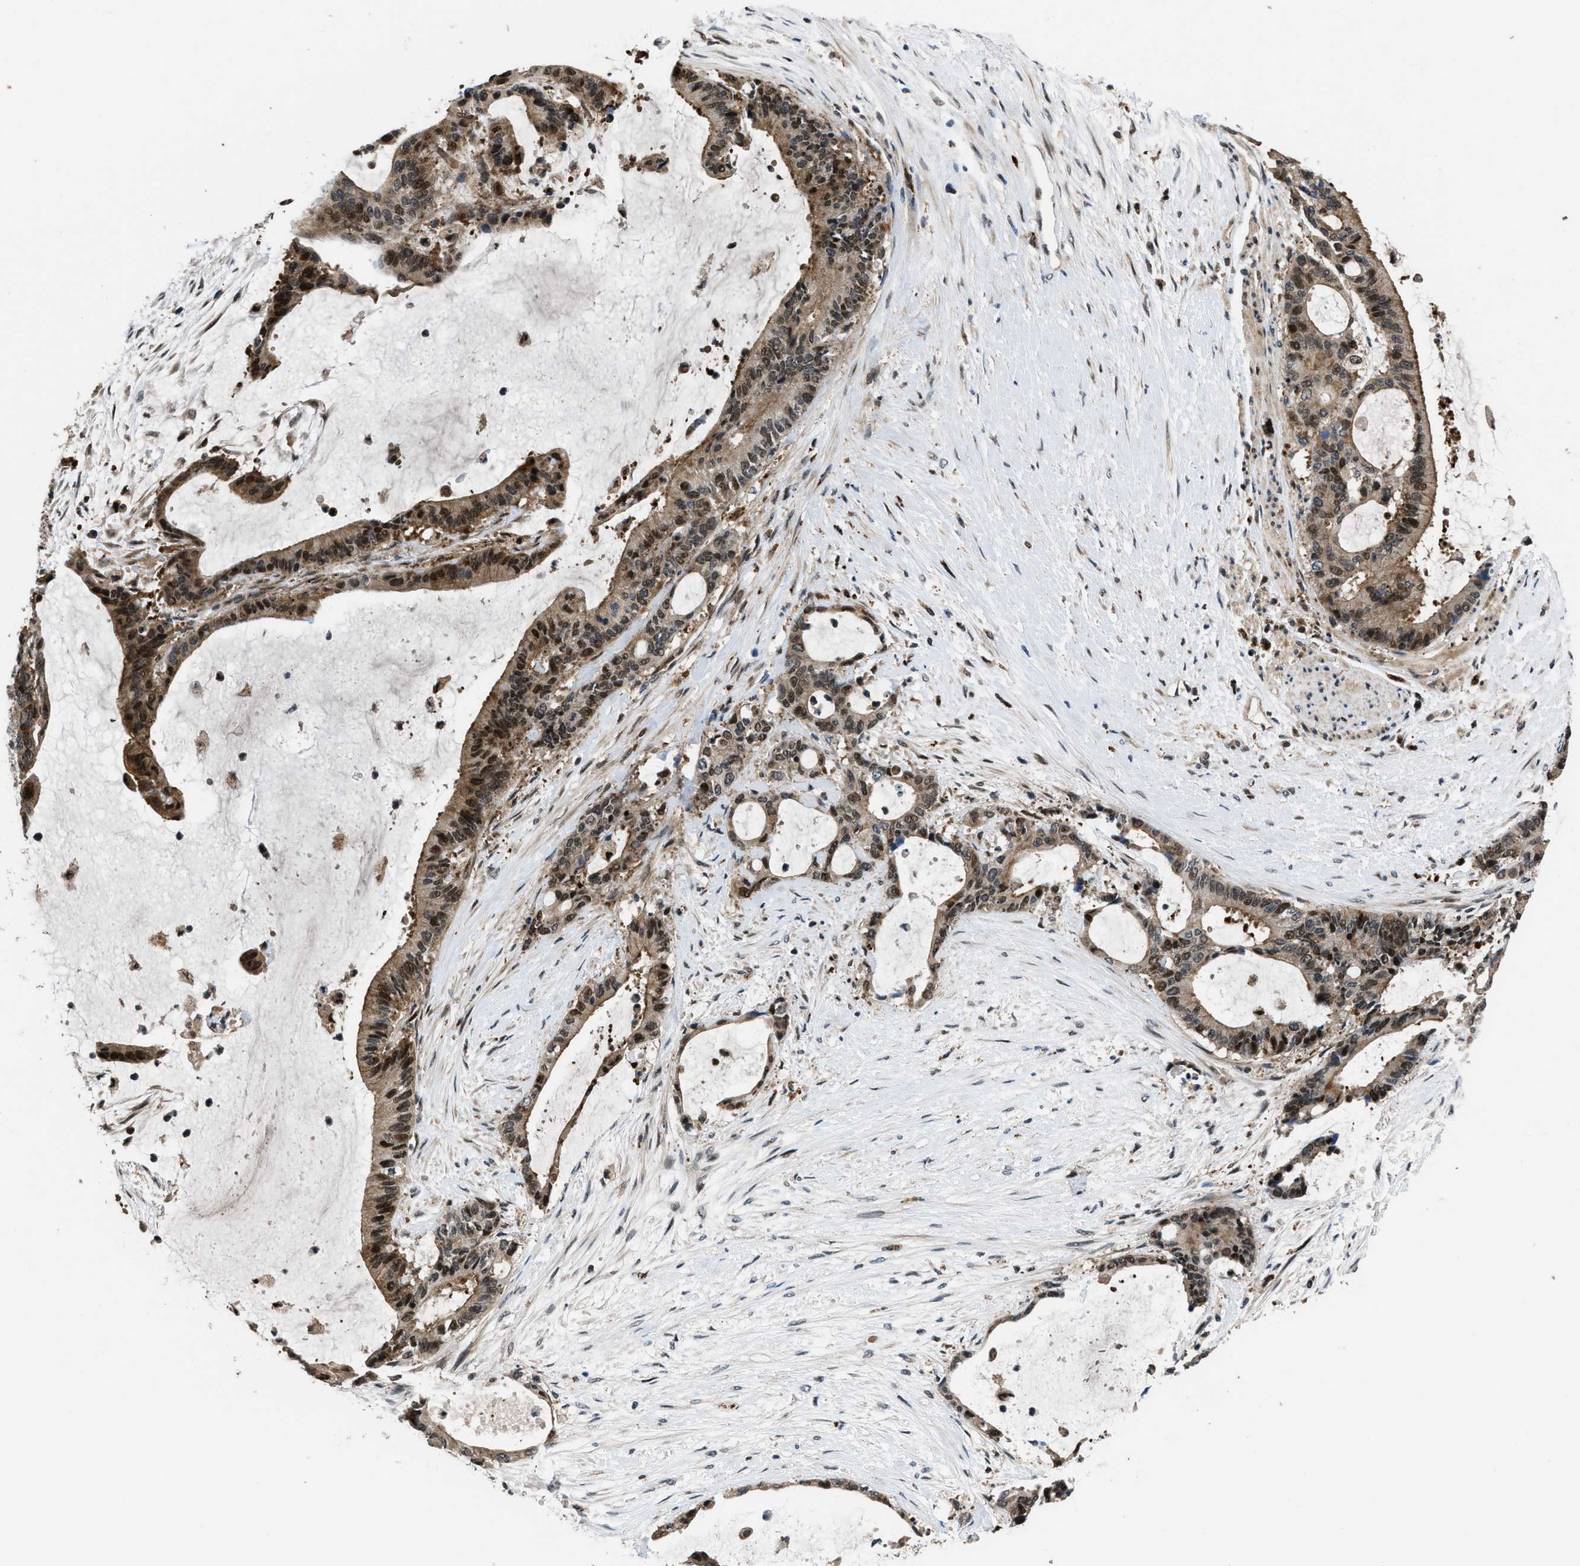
{"staining": {"intensity": "moderate", "quantity": ">75%", "location": "cytoplasmic/membranous,nuclear"}, "tissue": "liver cancer", "cell_type": "Tumor cells", "image_type": "cancer", "snomed": [{"axis": "morphology", "description": "Cholangiocarcinoma"}, {"axis": "topography", "description": "Liver"}], "caption": "High-magnification brightfield microscopy of liver cholangiocarcinoma stained with DAB (brown) and counterstained with hematoxylin (blue). tumor cells exhibit moderate cytoplasmic/membranous and nuclear positivity is seen in approximately>75% of cells.", "gene": "CTBS", "patient": {"sex": "female", "age": 73}}